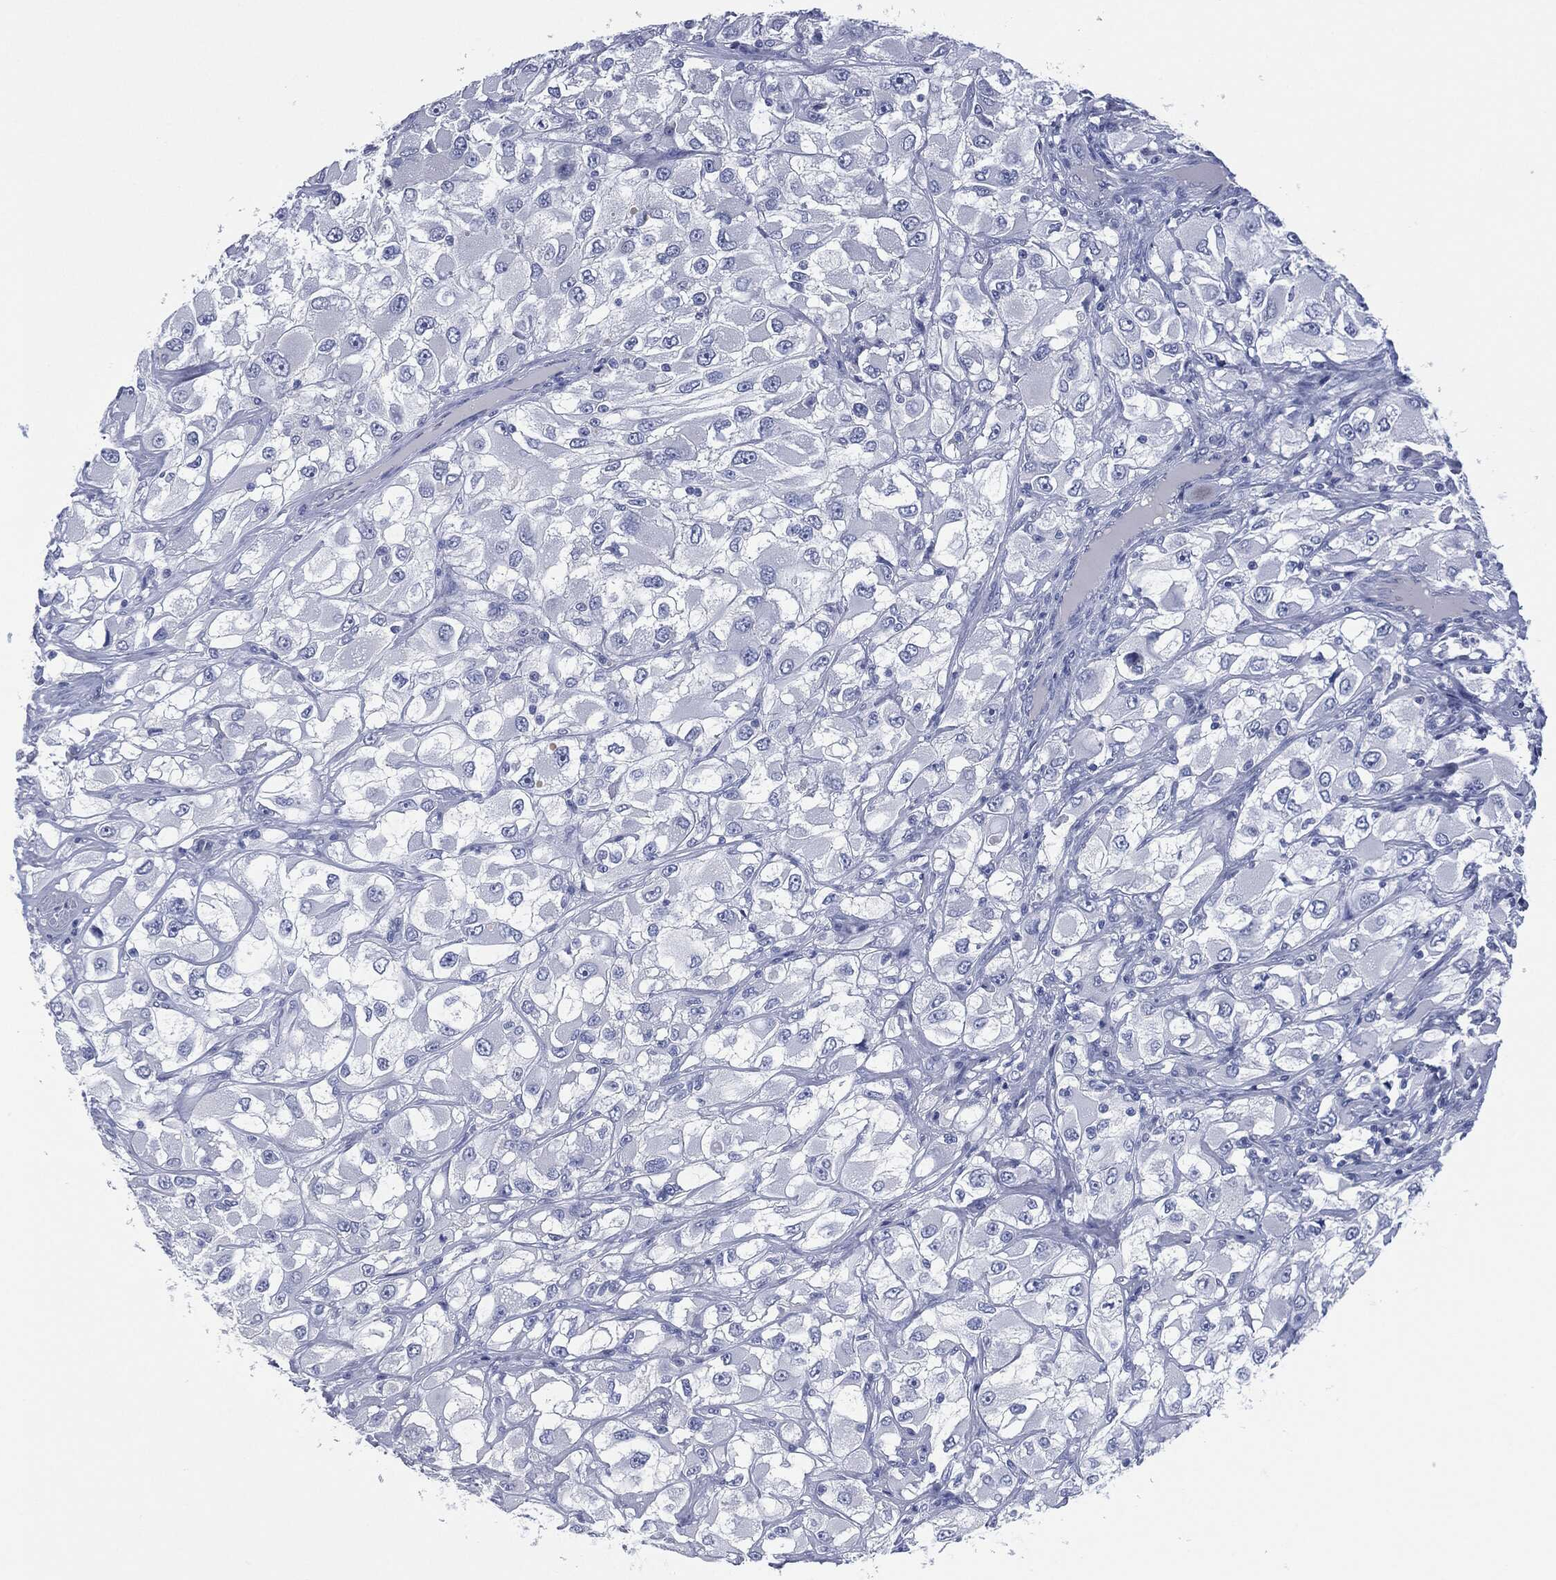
{"staining": {"intensity": "negative", "quantity": "none", "location": "none"}, "tissue": "renal cancer", "cell_type": "Tumor cells", "image_type": "cancer", "snomed": [{"axis": "morphology", "description": "Adenocarcinoma, NOS"}, {"axis": "topography", "description": "Kidney"}], "caption": "Renal cancer stained for a protein using immunohistochemistry displays no expression tumor cells.", "gene": "MUC16", "patient": {"sex": "female", "age": 52}}